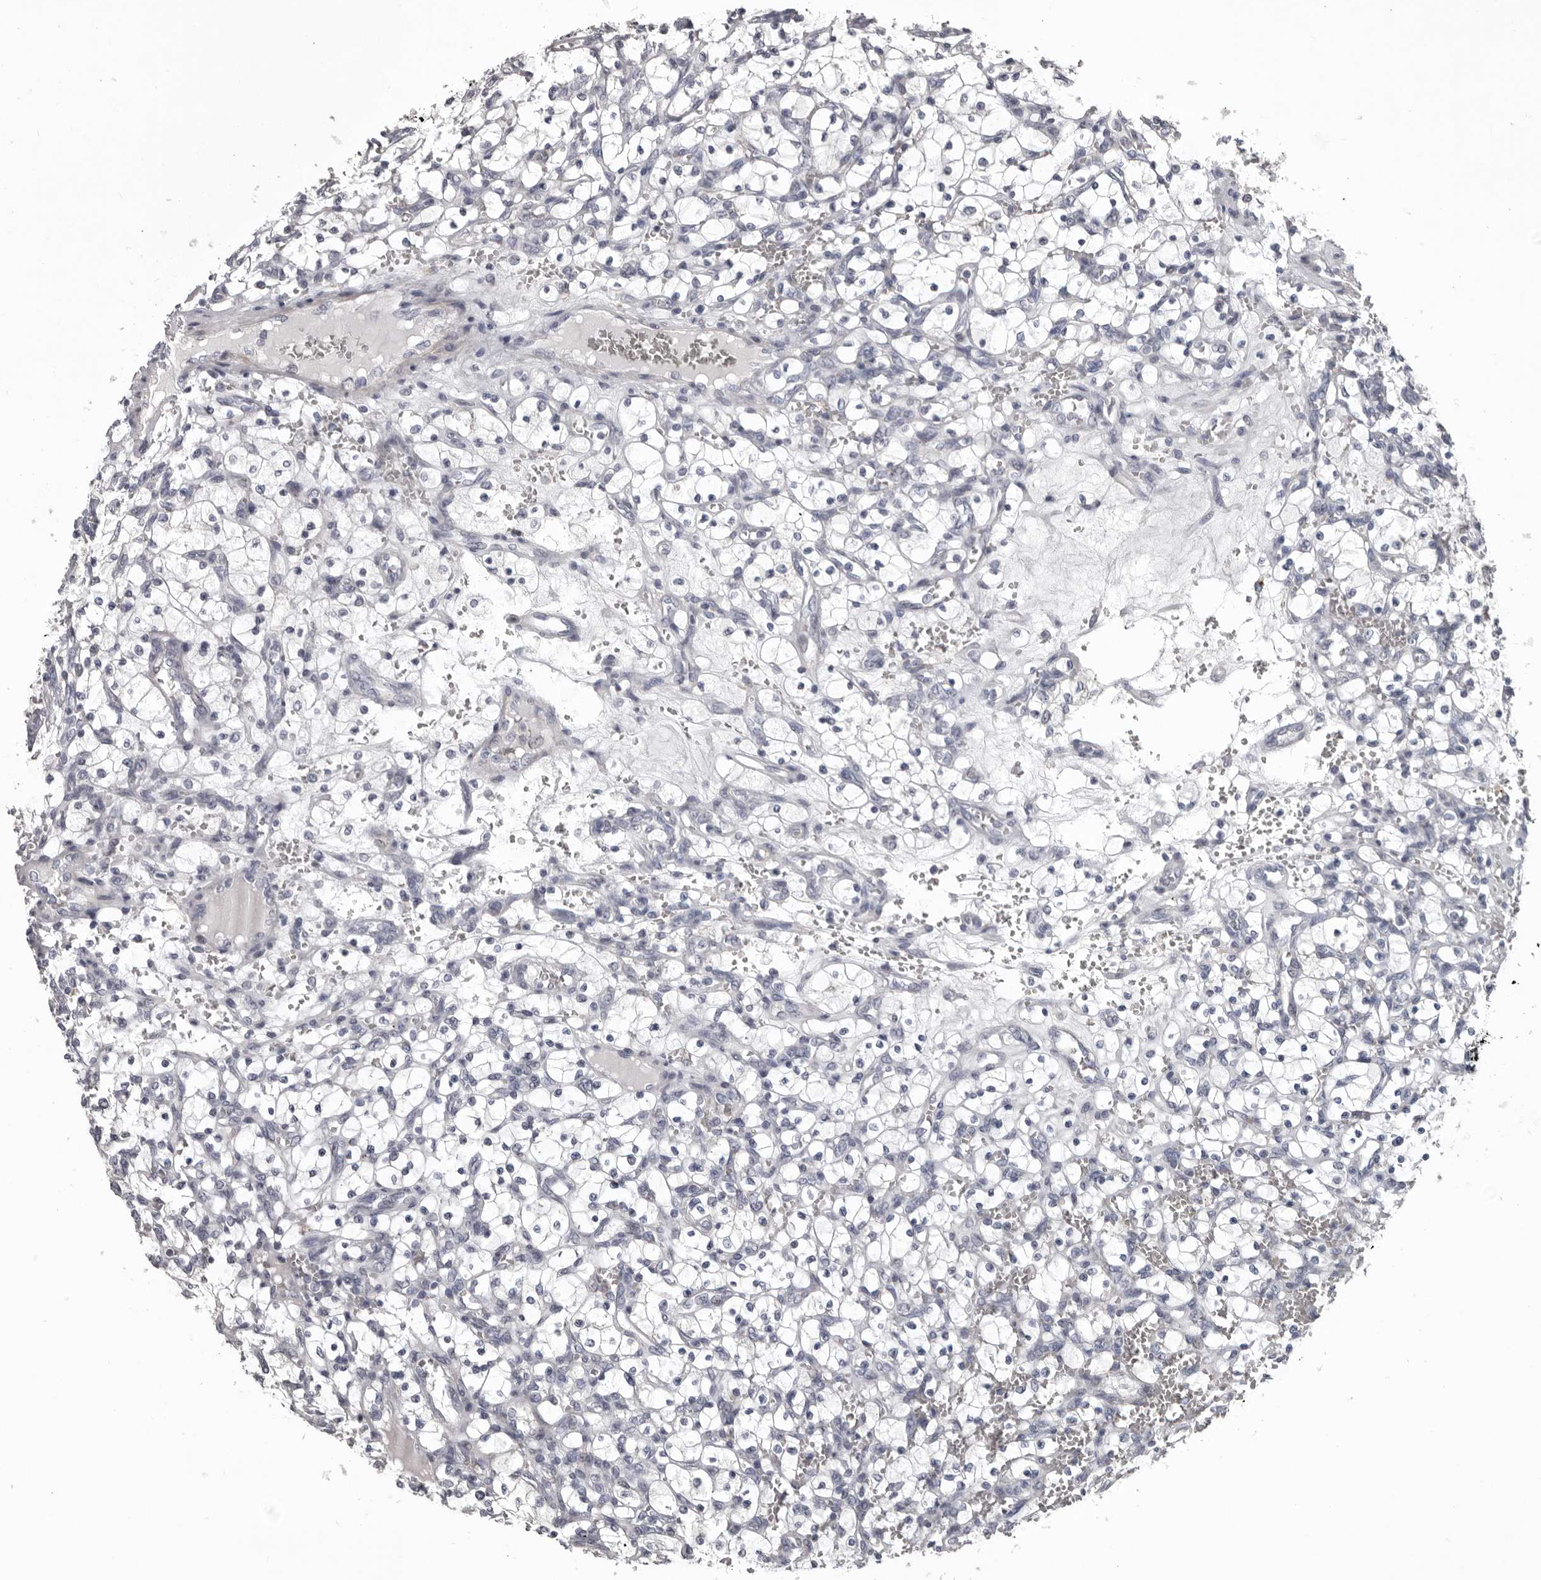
{"staining": {"intensity": "negative", "quantity": "none", "location": "none"}, "tissue": "renal cancer", "cell_type": "Tumor cells", "image_type": "cancer", "snomed": [{"axis": "morphology", "description": "Adenocarcinoma, NOS"}, {"axis": "topography", "description": "Kidney"}], "caption": "DAB immunohistochemical staining of renal cancer (adenocarcinoma) exhibits no significant staining in tumor cells.", "gene": "LPAR6", "patient": {"sex": "female", "age": 69}}